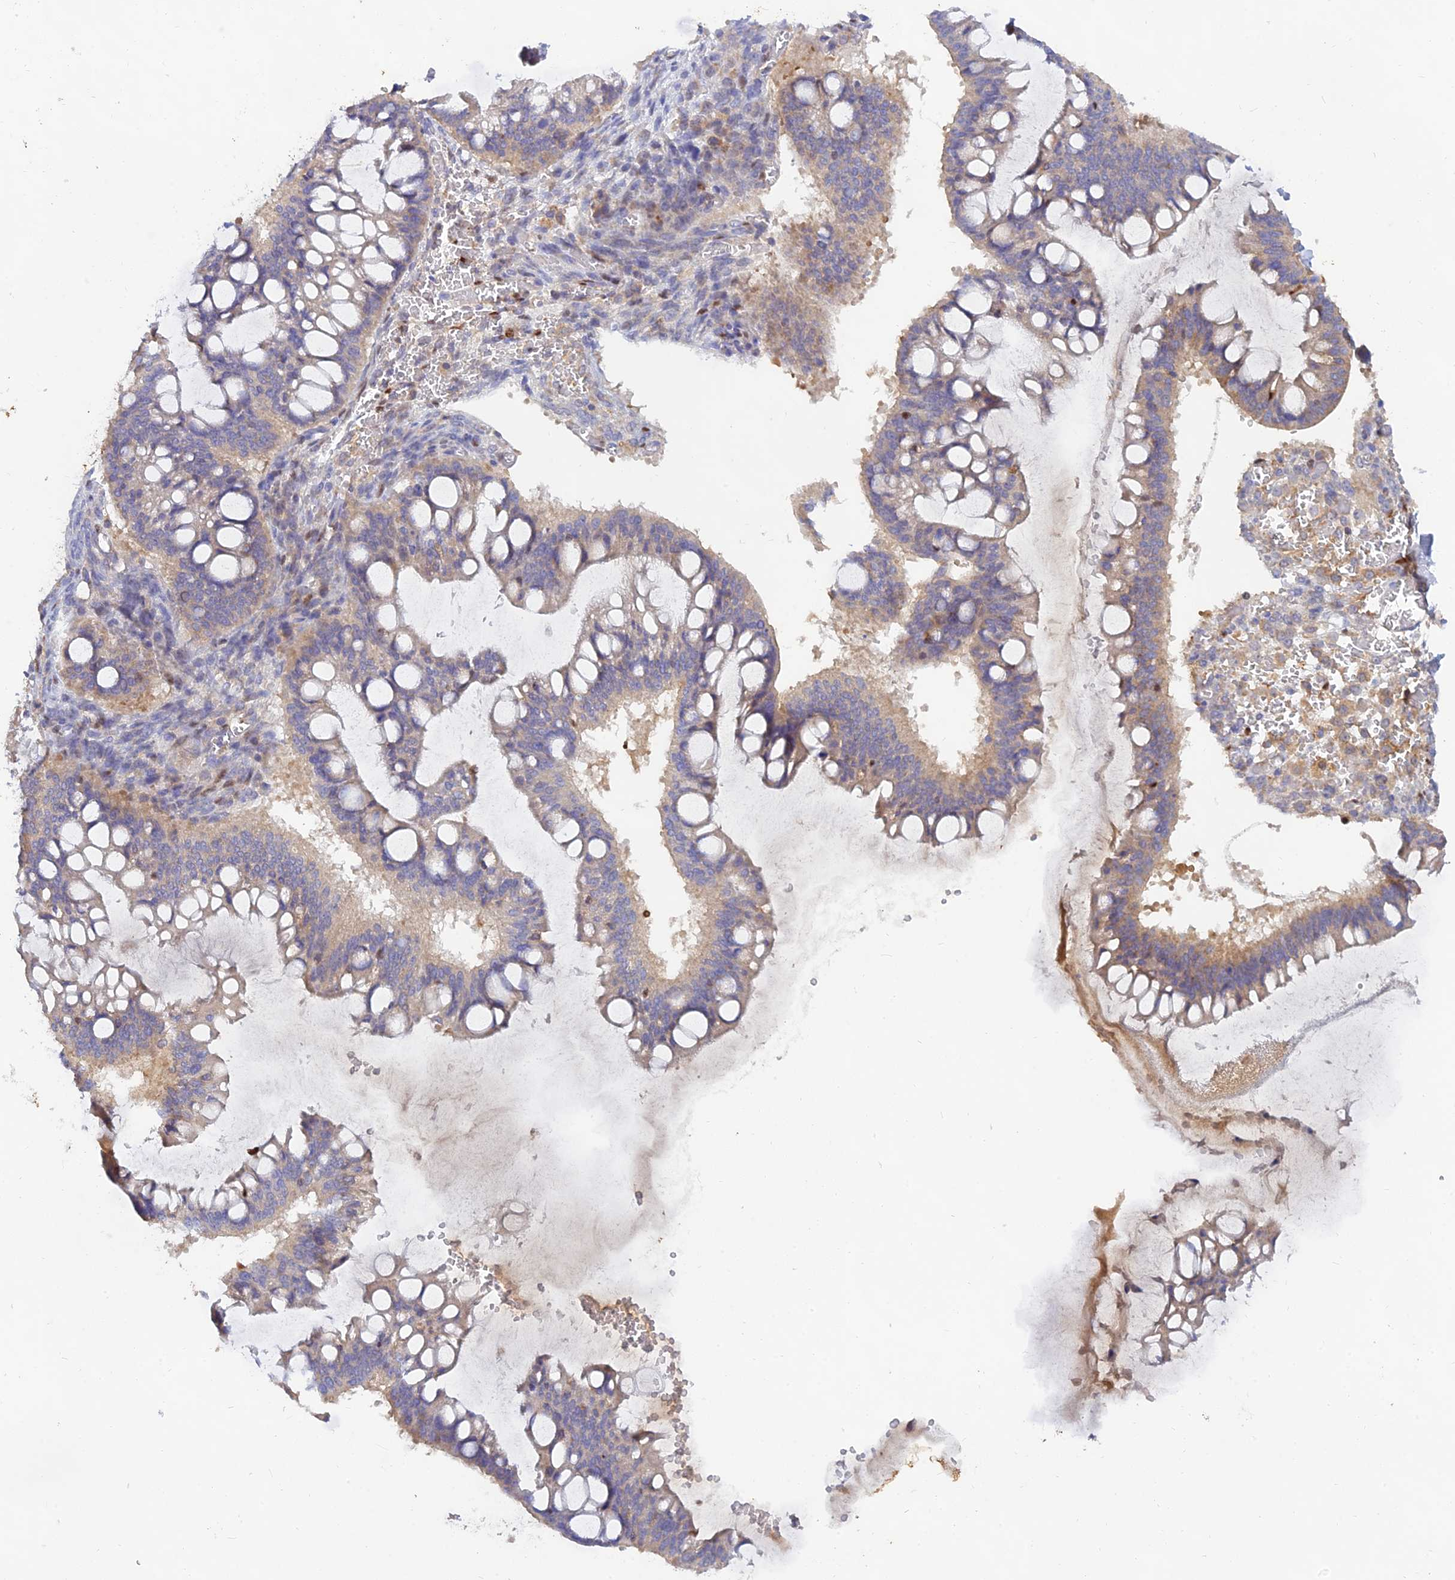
{"staining": {"intensity": "weak", "quantity": "25%-75%", "location": "cytoplasmic/membranous"}, "tissue": "ovarian cancer", "cell_type": "Tumor cells", "image_type": "cancer", "snomed": [{"axis": "morphology", "description": "Cystadenocarcinoma, mucinous, NOS"}, {"axis": "topography", "description": "Ovary"}], "caption": "Ovarian cancer (mucinous cystadenocarcinoma) stained with a brown dye exhibits weak cytoplasmic/membranous positive expression in about 25%-75% of tumor cells.", "gene": "ACSM5", "patient": {"sex": "female", "age": 73}}